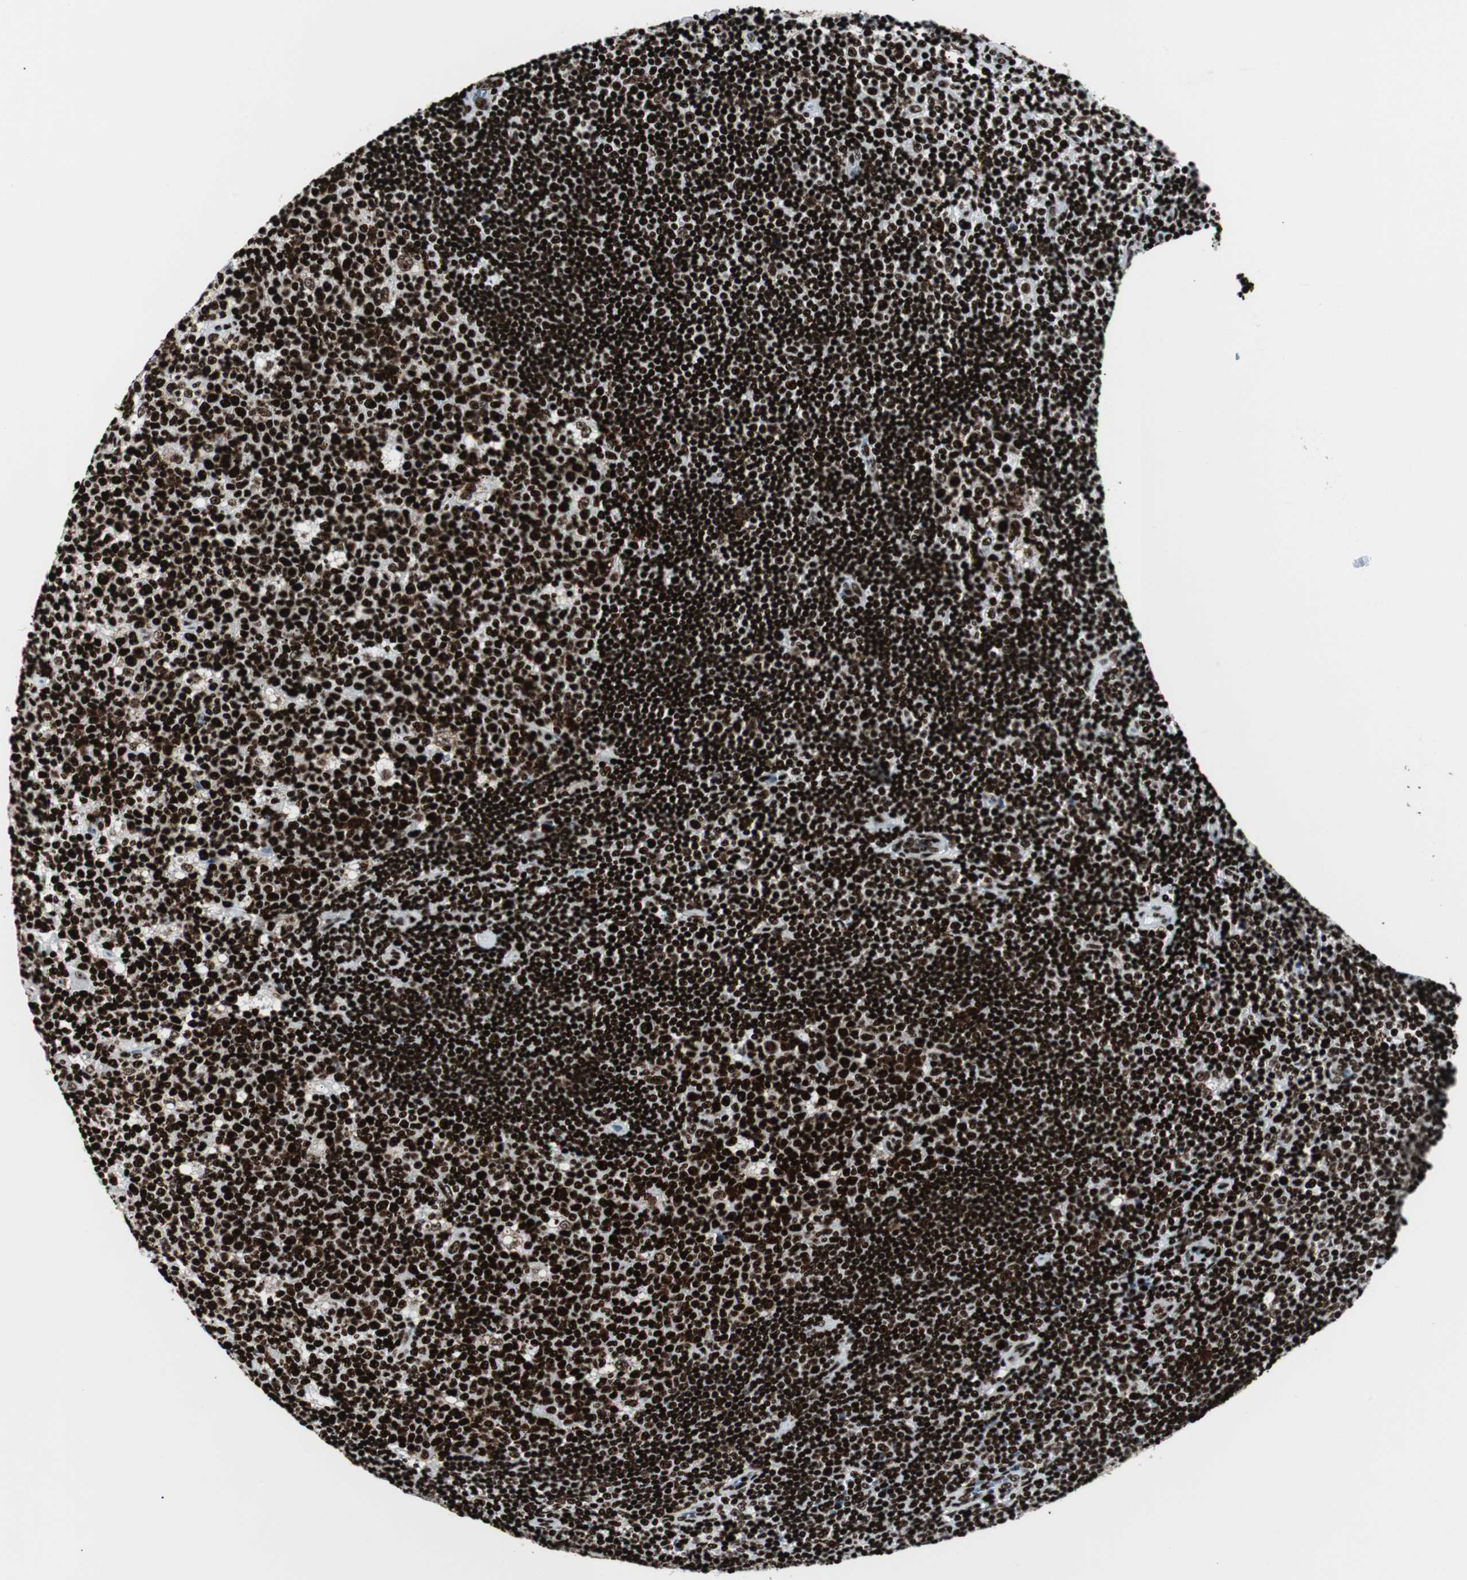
{"staining": {"intensity": "strong", "quantity": ">75%", "location": "nuclear"}, "tissue": "lymph node", "cell_type": "Germinal center cells", "image_type": "normal", "snomed": [{"axis": "morphology", "description": "Normal tissue, NOS"}, {"axis": "topography", "description": "Lymph node"}, {"axis": "topography", "description": "Salivary gland"}], "caption": "A histopathology image of lymph node stained for a protein reveals strong nuclear brown staining in germinal center cells. The protein of interest is shown in brown color, while the nuclei are stained blue.", "gene": "NCL", "patient": {"sex": "male", "age": 8}}